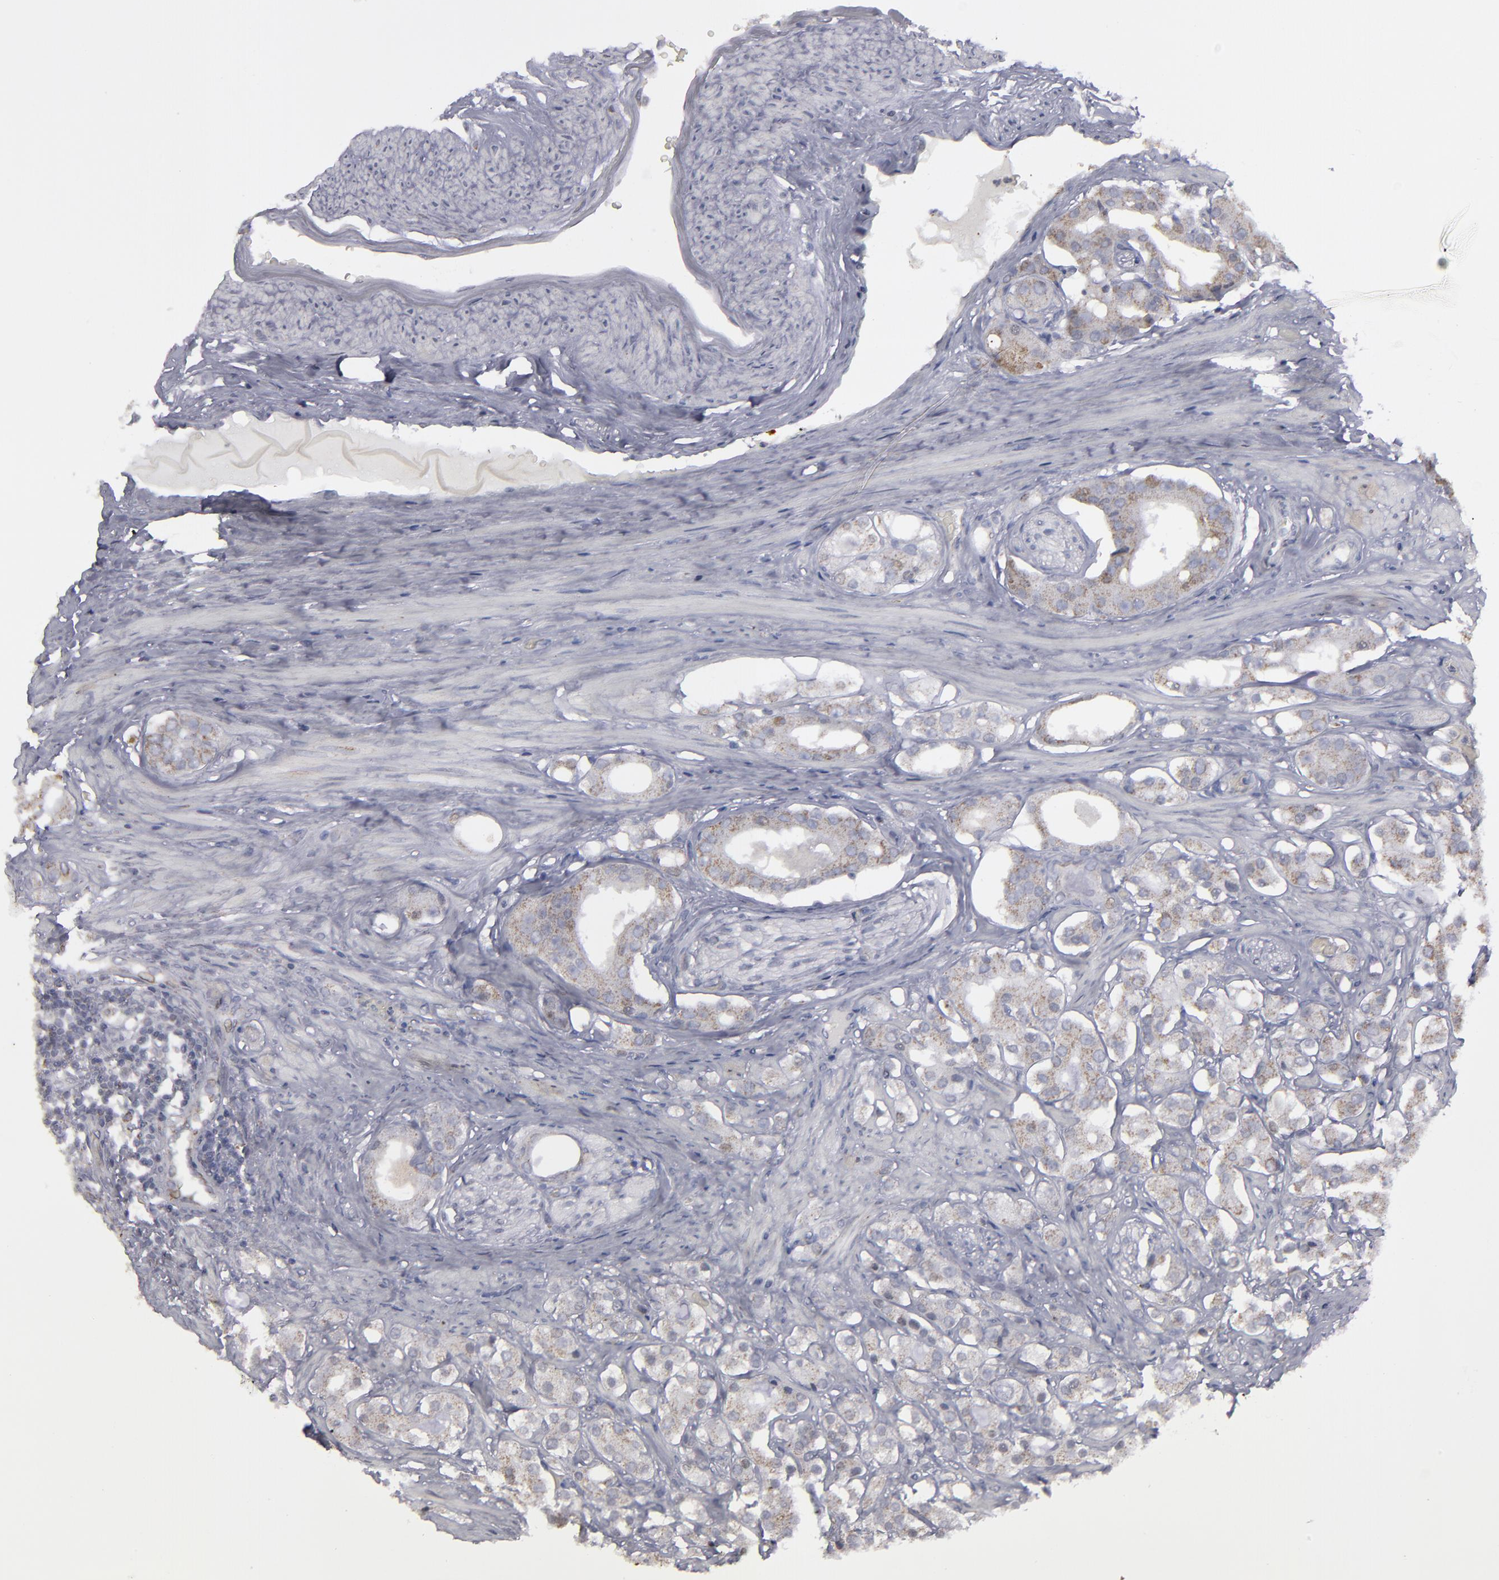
{"staining": {"intensity": "weak", "quantity": "25%-75%", "location": "cytoplasmic/membranous"}, "tissue": "prostate cancer", "cell_type": "Tumor cells", "image_type": "cancer", "snomed": [{"axis": "morphology", "description": "Adenocarcinoma, High grade"}, {"axis": "topography", "description": "Prostate"}], "caption": "Prostate cancer stained with DAB IHC shows low levels of weak cytoplasmic/membranous expression in about 25%-75% of tumor cells. (DAB IHC, brown staining for protein, blue staining for nuclei).", "gene": "MYOM2", "patient": {"sex": "male", "age": 68}}